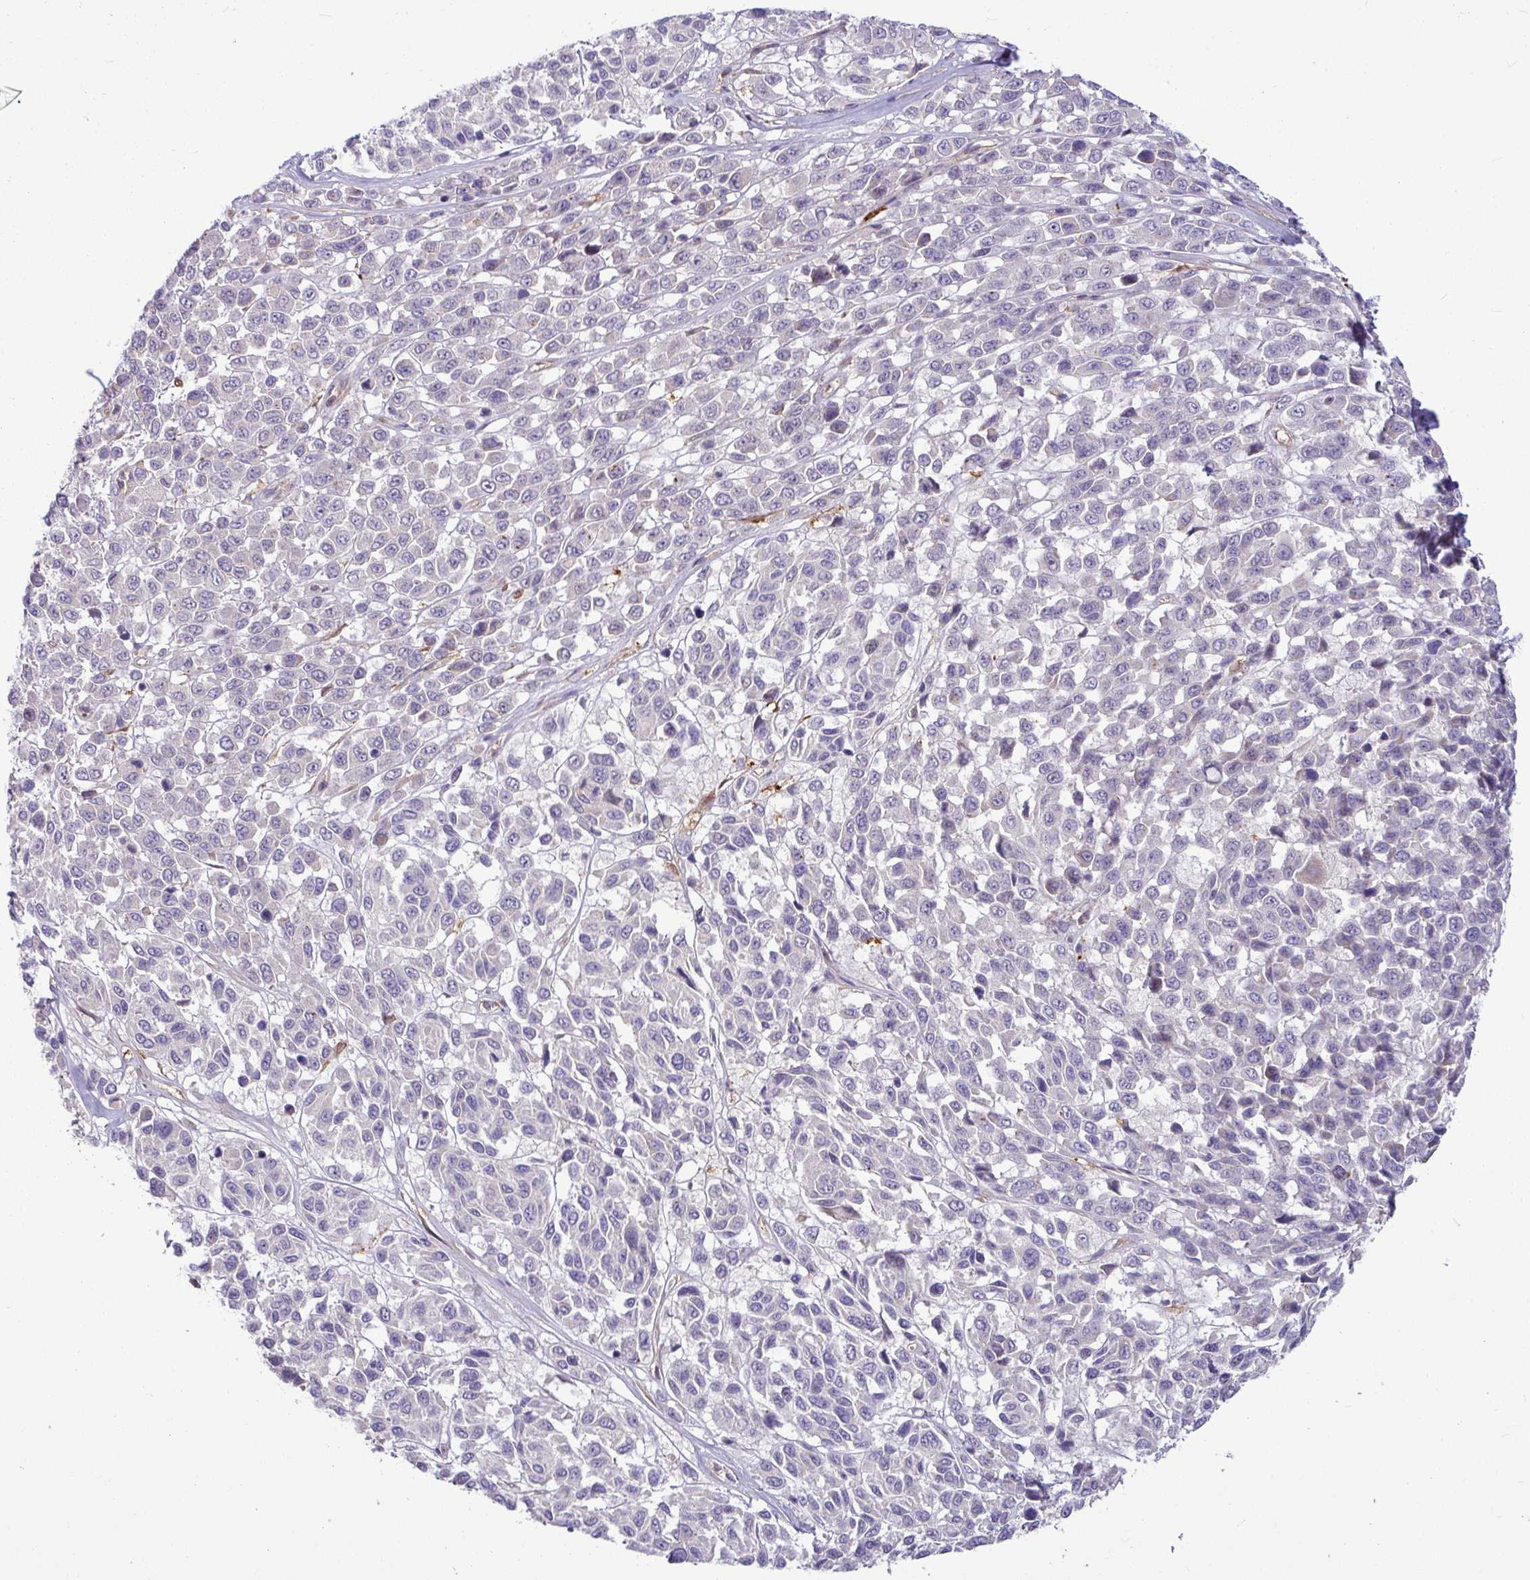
{"staining": {"intensity": "negative", "quantity": "none", "location": "none"}, "tissue": "melanoma", "cell_type": "Tumor cells", "image_type": "cancer", "snomed": [{"axis": "morphology", "description": "Malignant melanoma, NOS"}, {"axis": "topography", "description": "Skin"}], "caption": "The photomicrograph displays no significant expression in tumor cells of malignant melanoma.", "gene": "B4GALNT4", "patient": {"sex": "female", "age": 66}}